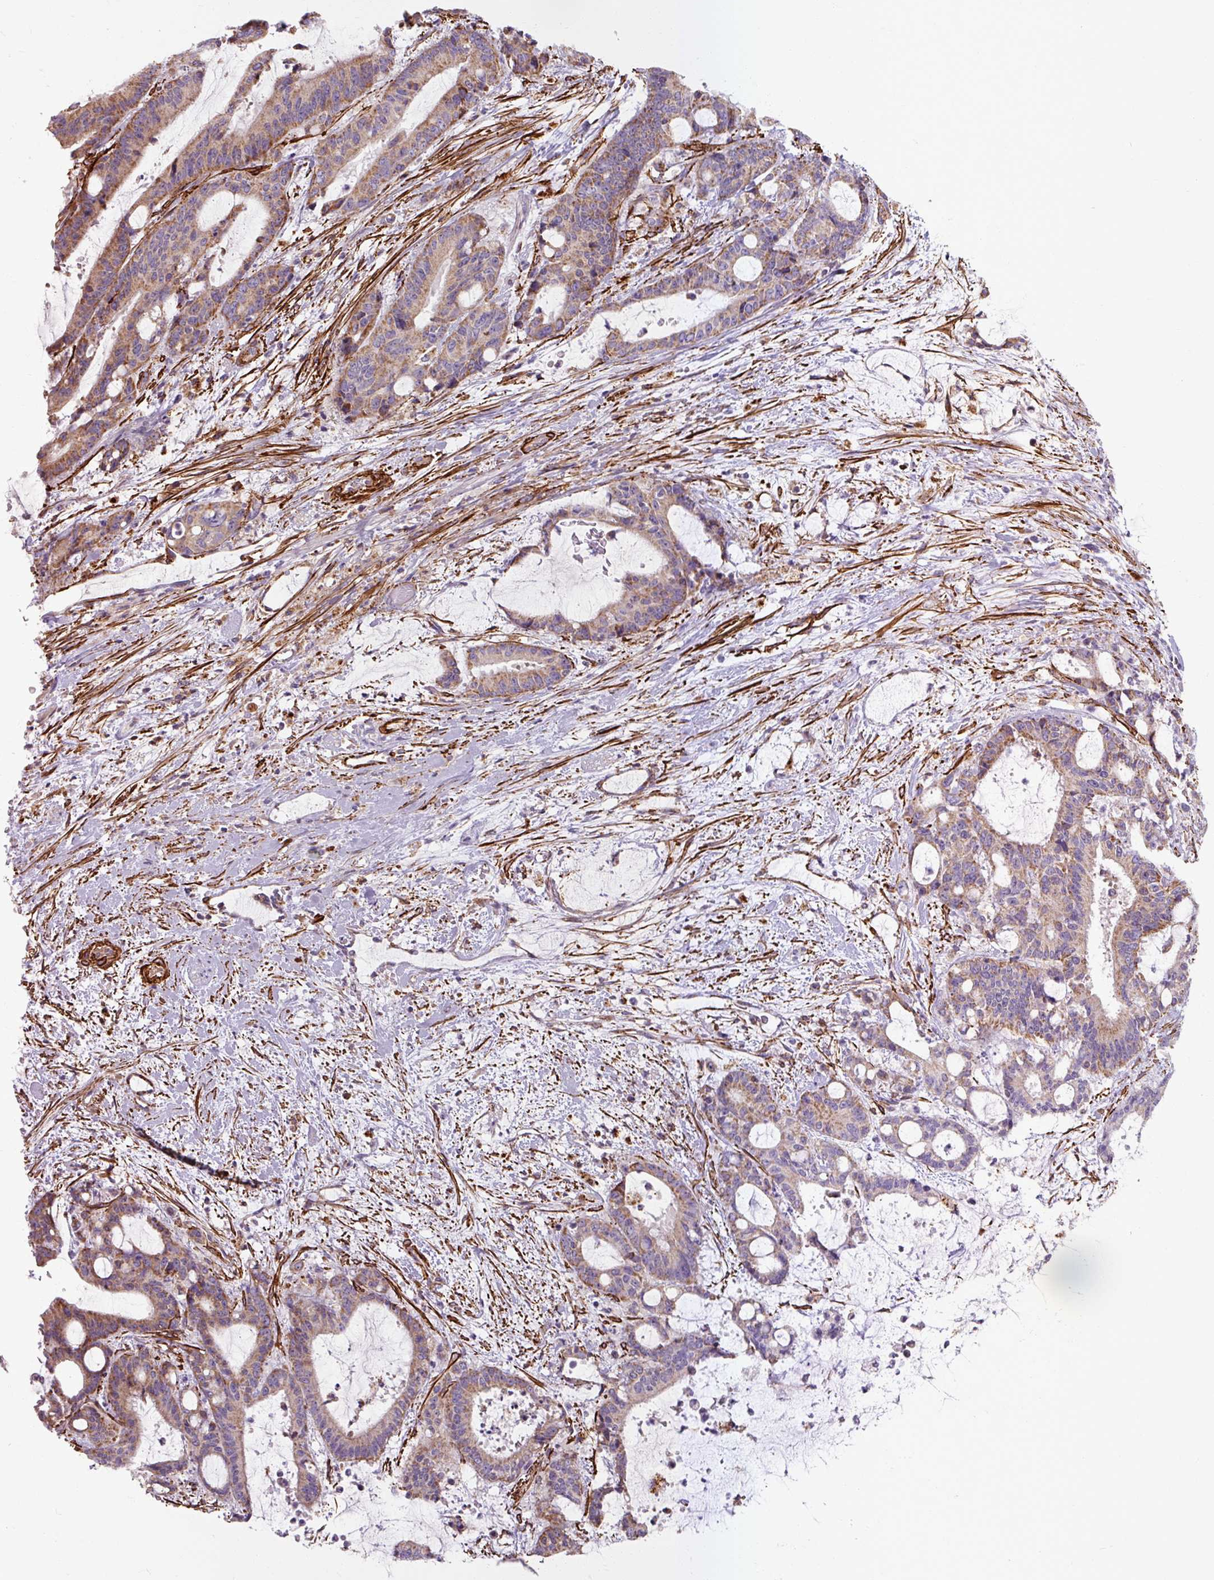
{"staining": {"intensity": "weak", "quantity": "25%-75%", "location": "cytoplasmic/membranous"}, "tissue": "liver cancer", "cell_type": "Tumor cells", "image_type": "cancer", "snomed": [{"axis": "morphology", "description": "Normal tissue, NOS"}, {"axis": "morphology", "description": "Cholangiocarcinoma"}, {"axis": "topography", "description": "Liver"}, {"axis": "topography", "description": "Peripheral nerve tissue"}], "caption": "Liver cholangiocarcinoma stained with a protein marker demonstrates weak staining in tumor cells.", "gene": "MRPS5", "patient": {"sex": "female", "age": 73}}